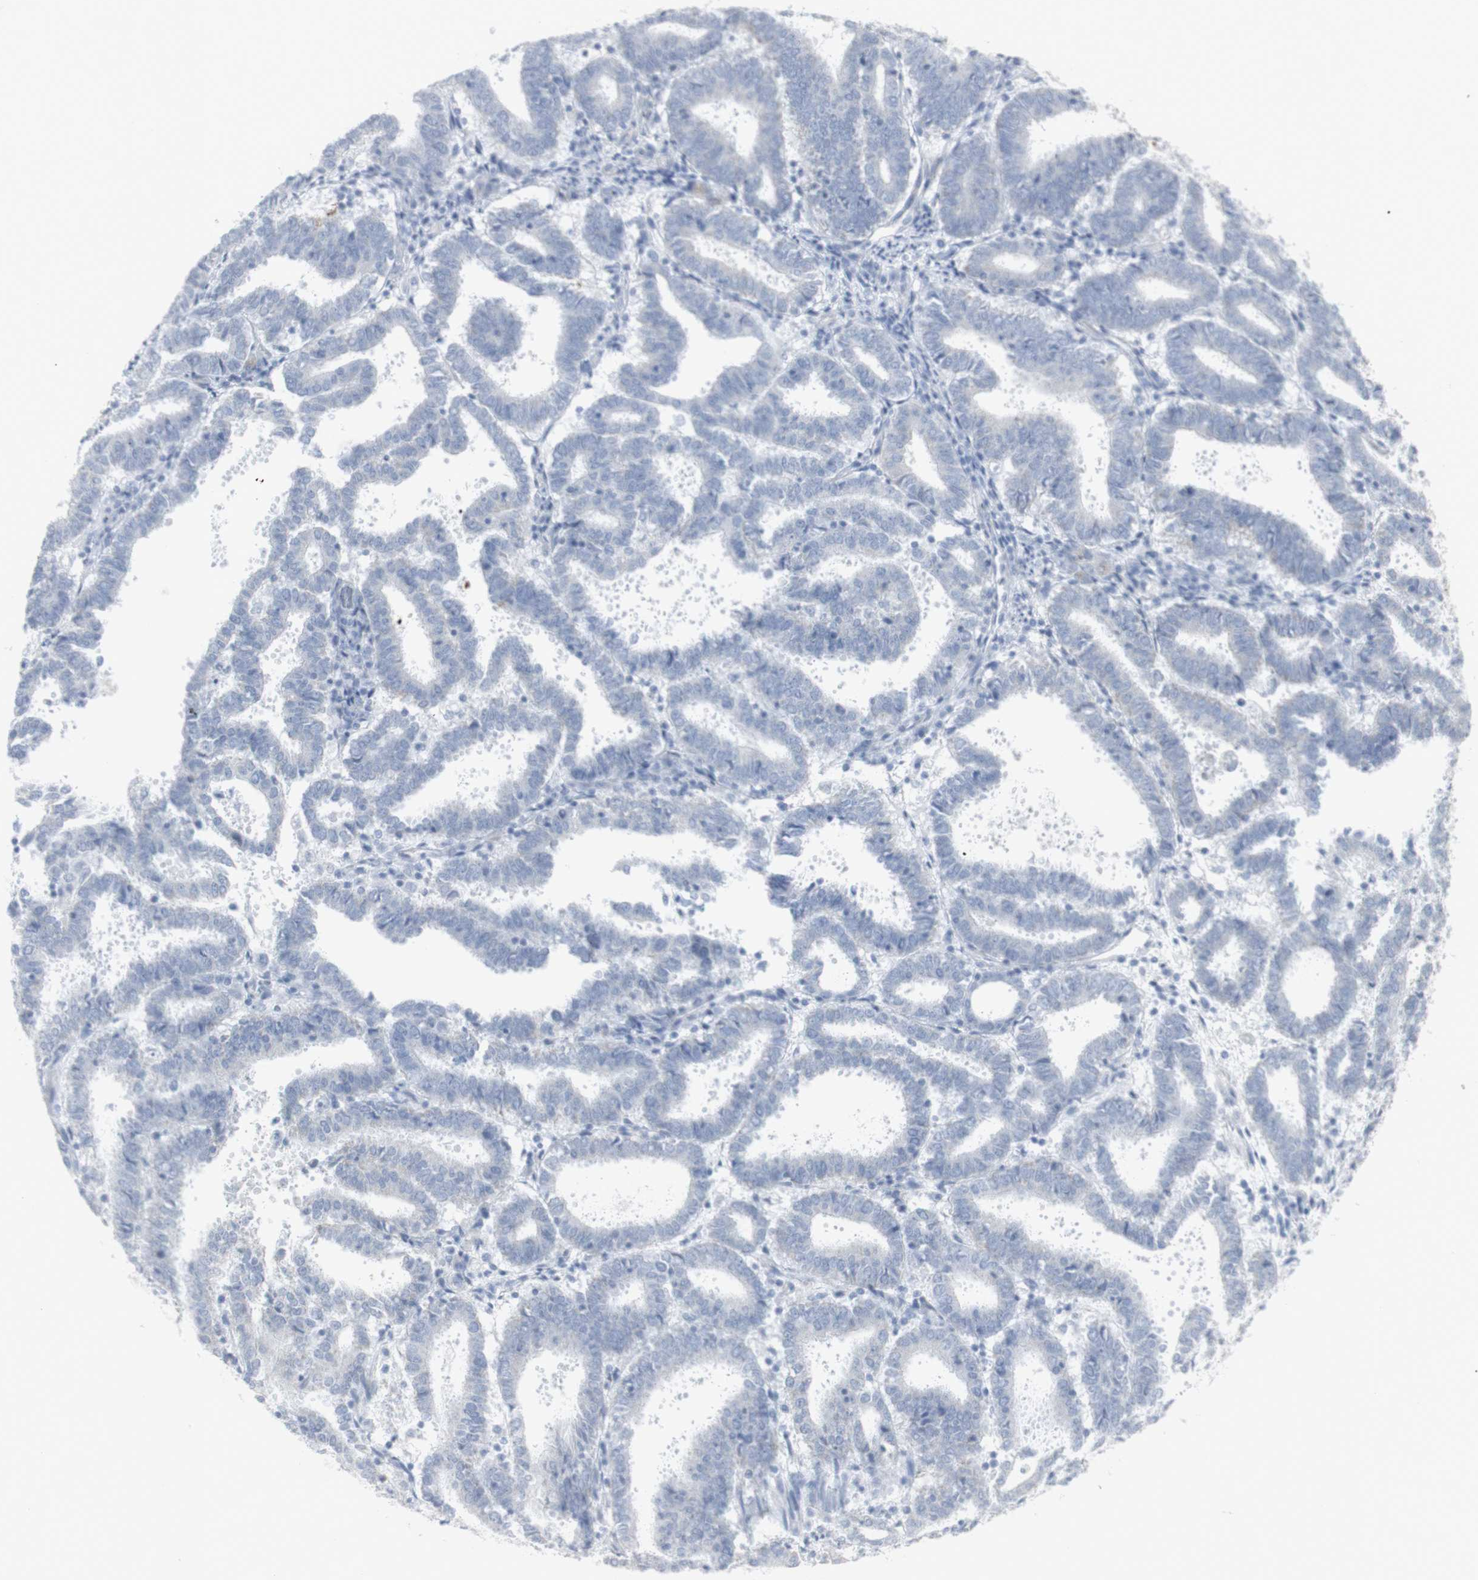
{"staining": {"intensity": "negative", "quantity": "none", "location": "none"}, "tissue": "endometrial cancer", "cell_type": "Tumor cells", "image_type": "cancer", "snomed": [{"axis": "morphology", "description": "Adenocarcinoma, NOS"}, {"axis": "topography", "description": "Uterus"}], "caption": "The photomicrograph exhibits no significant positivity in tumor cells of endometrial cancer.", "gene": "ENSG00000198211", "patient": {"sex": "female", "age": 83}}